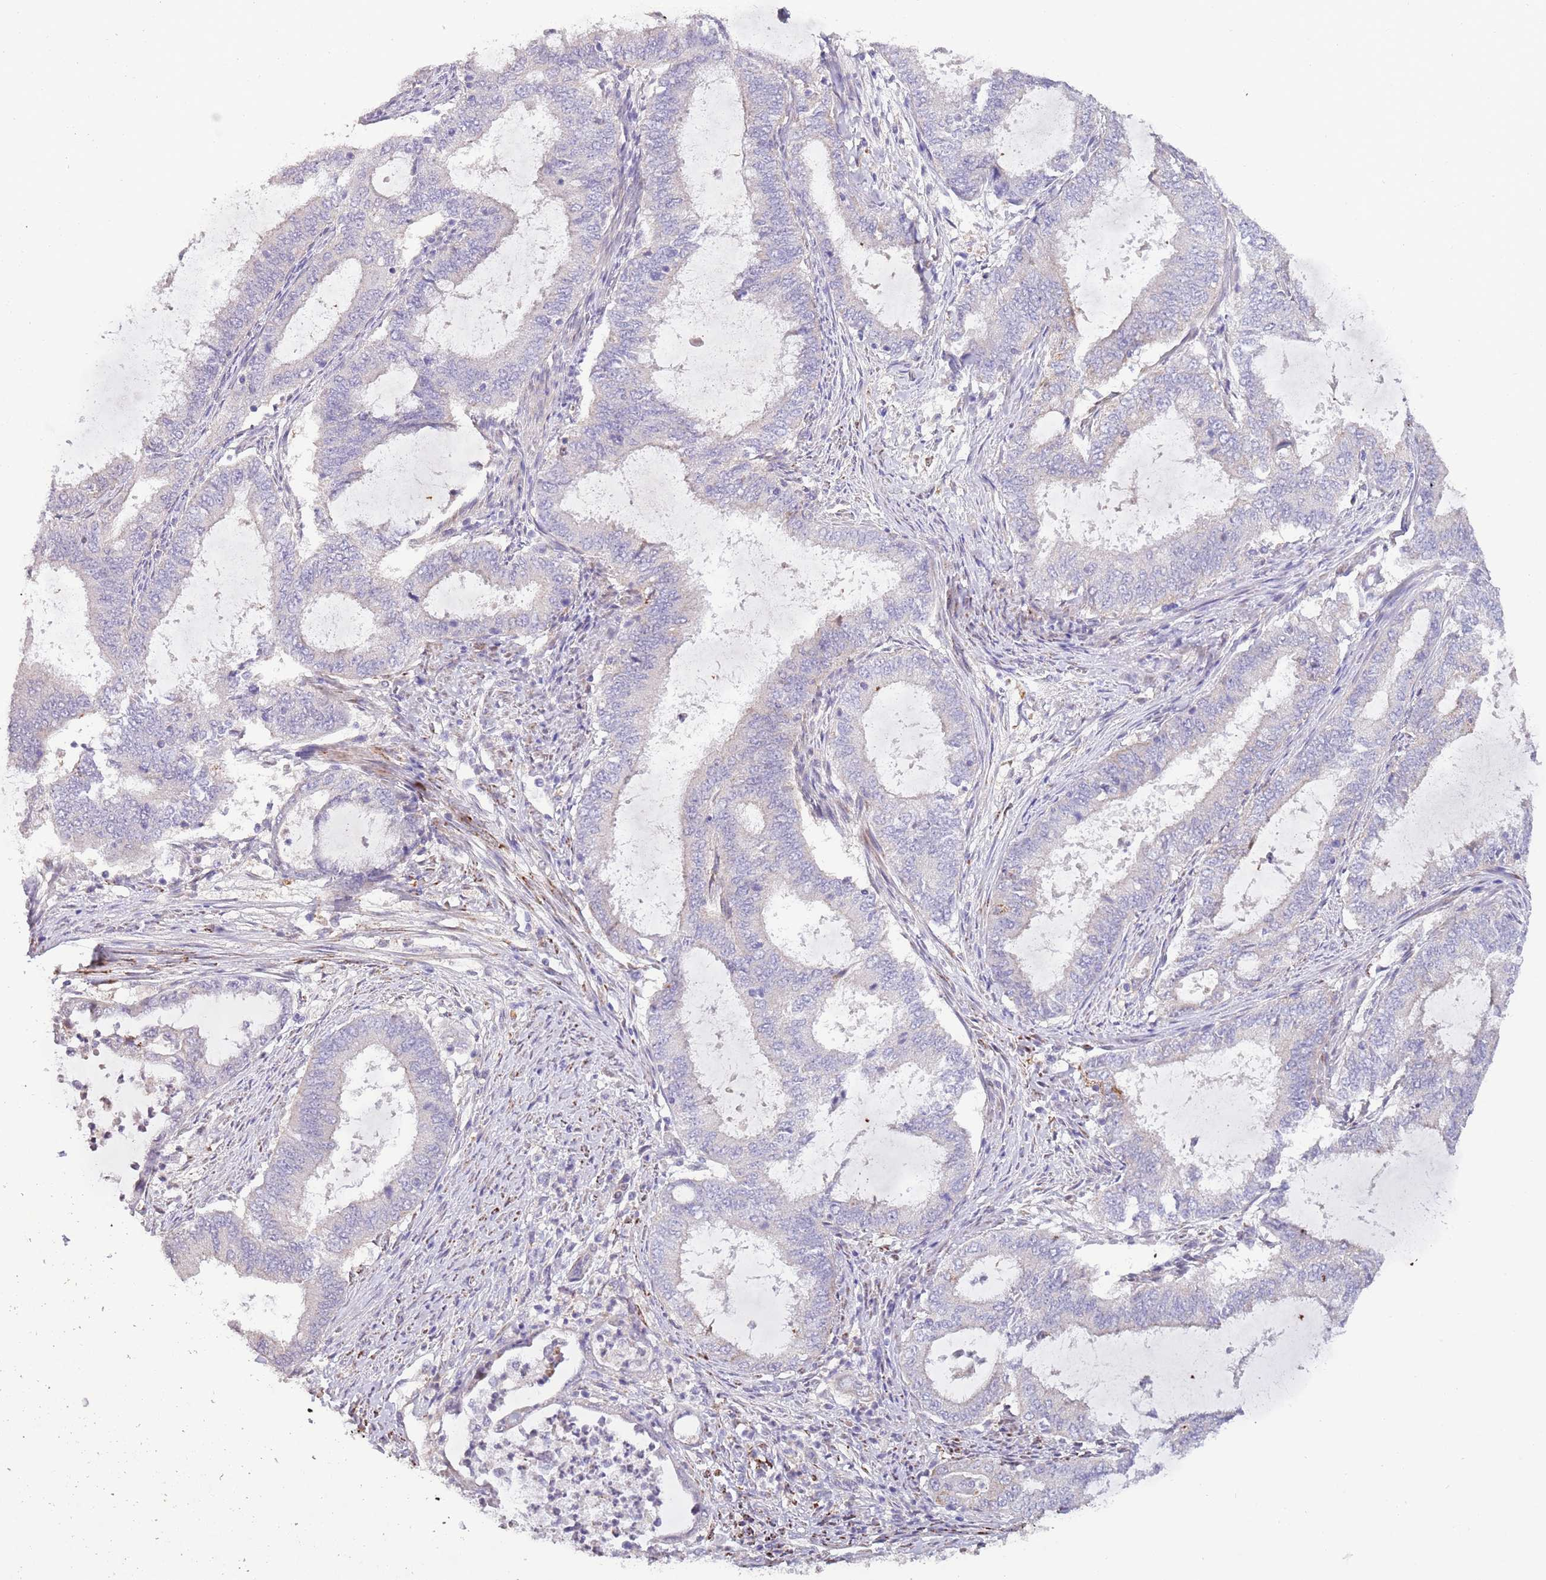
{"staining": {"intensity": "negative", "quantity": "none", "location": "none"}, "tissue": "endometrial cancer", "cell_type": "Tumor cells", "image_type": "cancer", "snomed": [{"axis": "morphology", "description": "Adenocarcinoma, NOS"}, {"axis": "topography", "description": "Endometrium"}], "caption": "An IHC micrograph of adenocarcinoma (endometrial) is shown. There is no staining in tumor cells of adenocarcinoma (endometrial).", "gene": "ZNF658", "patient": {"sex": "female", "age": 51}}